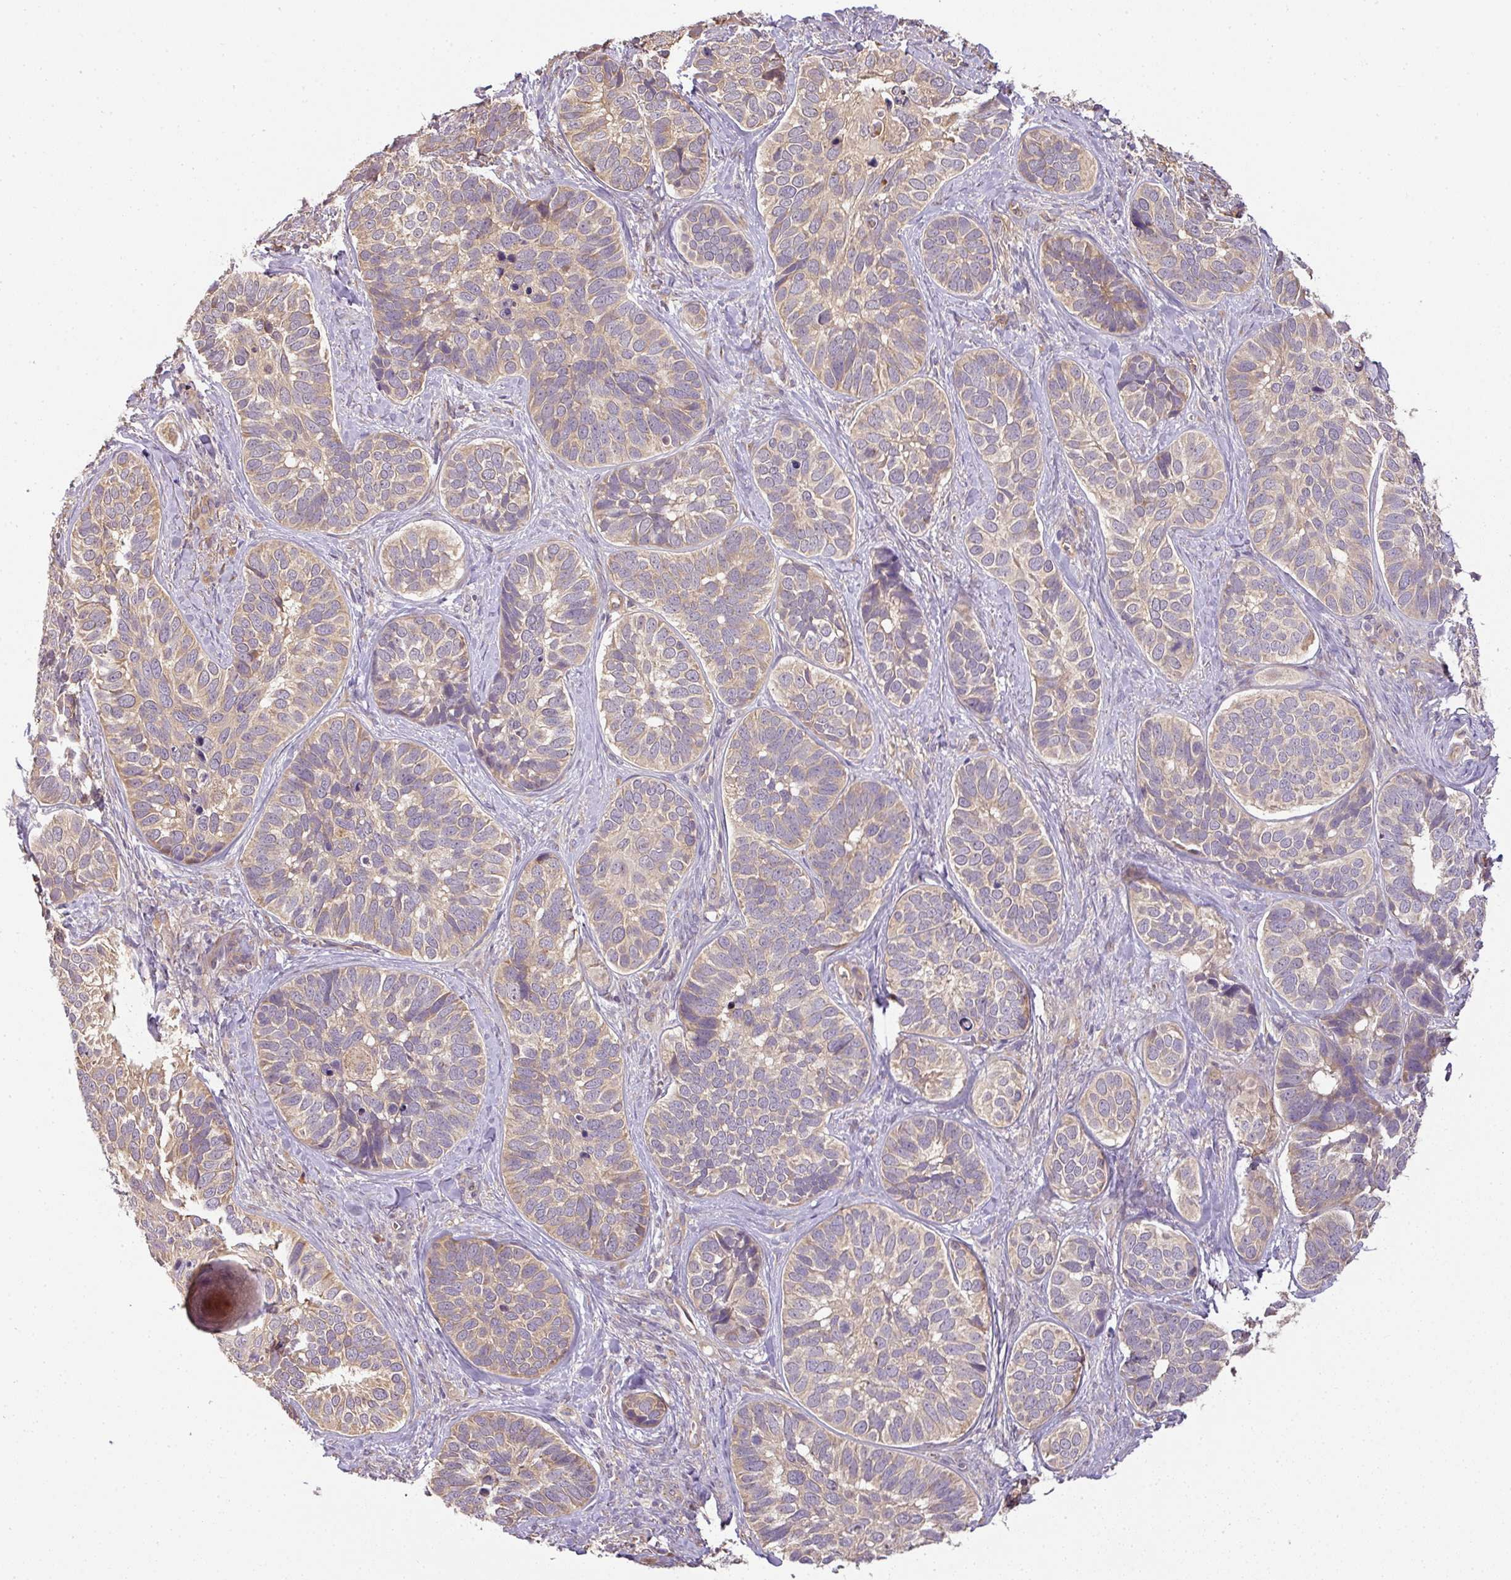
{"staining": {"intensity": "weak", "quantity": "25%-75%", "location": "cytoplasmic/membranous"}, "tissue": "skin cancer", "cell_type": "Tumor cells", "image_type": "cancer", "snomed": [{"axis": "morphology", "description": "Basal cell carcinoma"}, {"axis": "topography", "description": "Skin"}], "caption": "Immunohistochemistry micrograph of neoplastic tissue: basal cell carcinoma (skin) stained using immunohistochemistry demonstrates low levels of weak protein expression localized specifically in the cytoplasmic/membranous of tumor cells, appearing as a cytoplasmic/membranous brown color.", "gene": "TCL1B", "patient": {"sex": "male", "age": 62}}